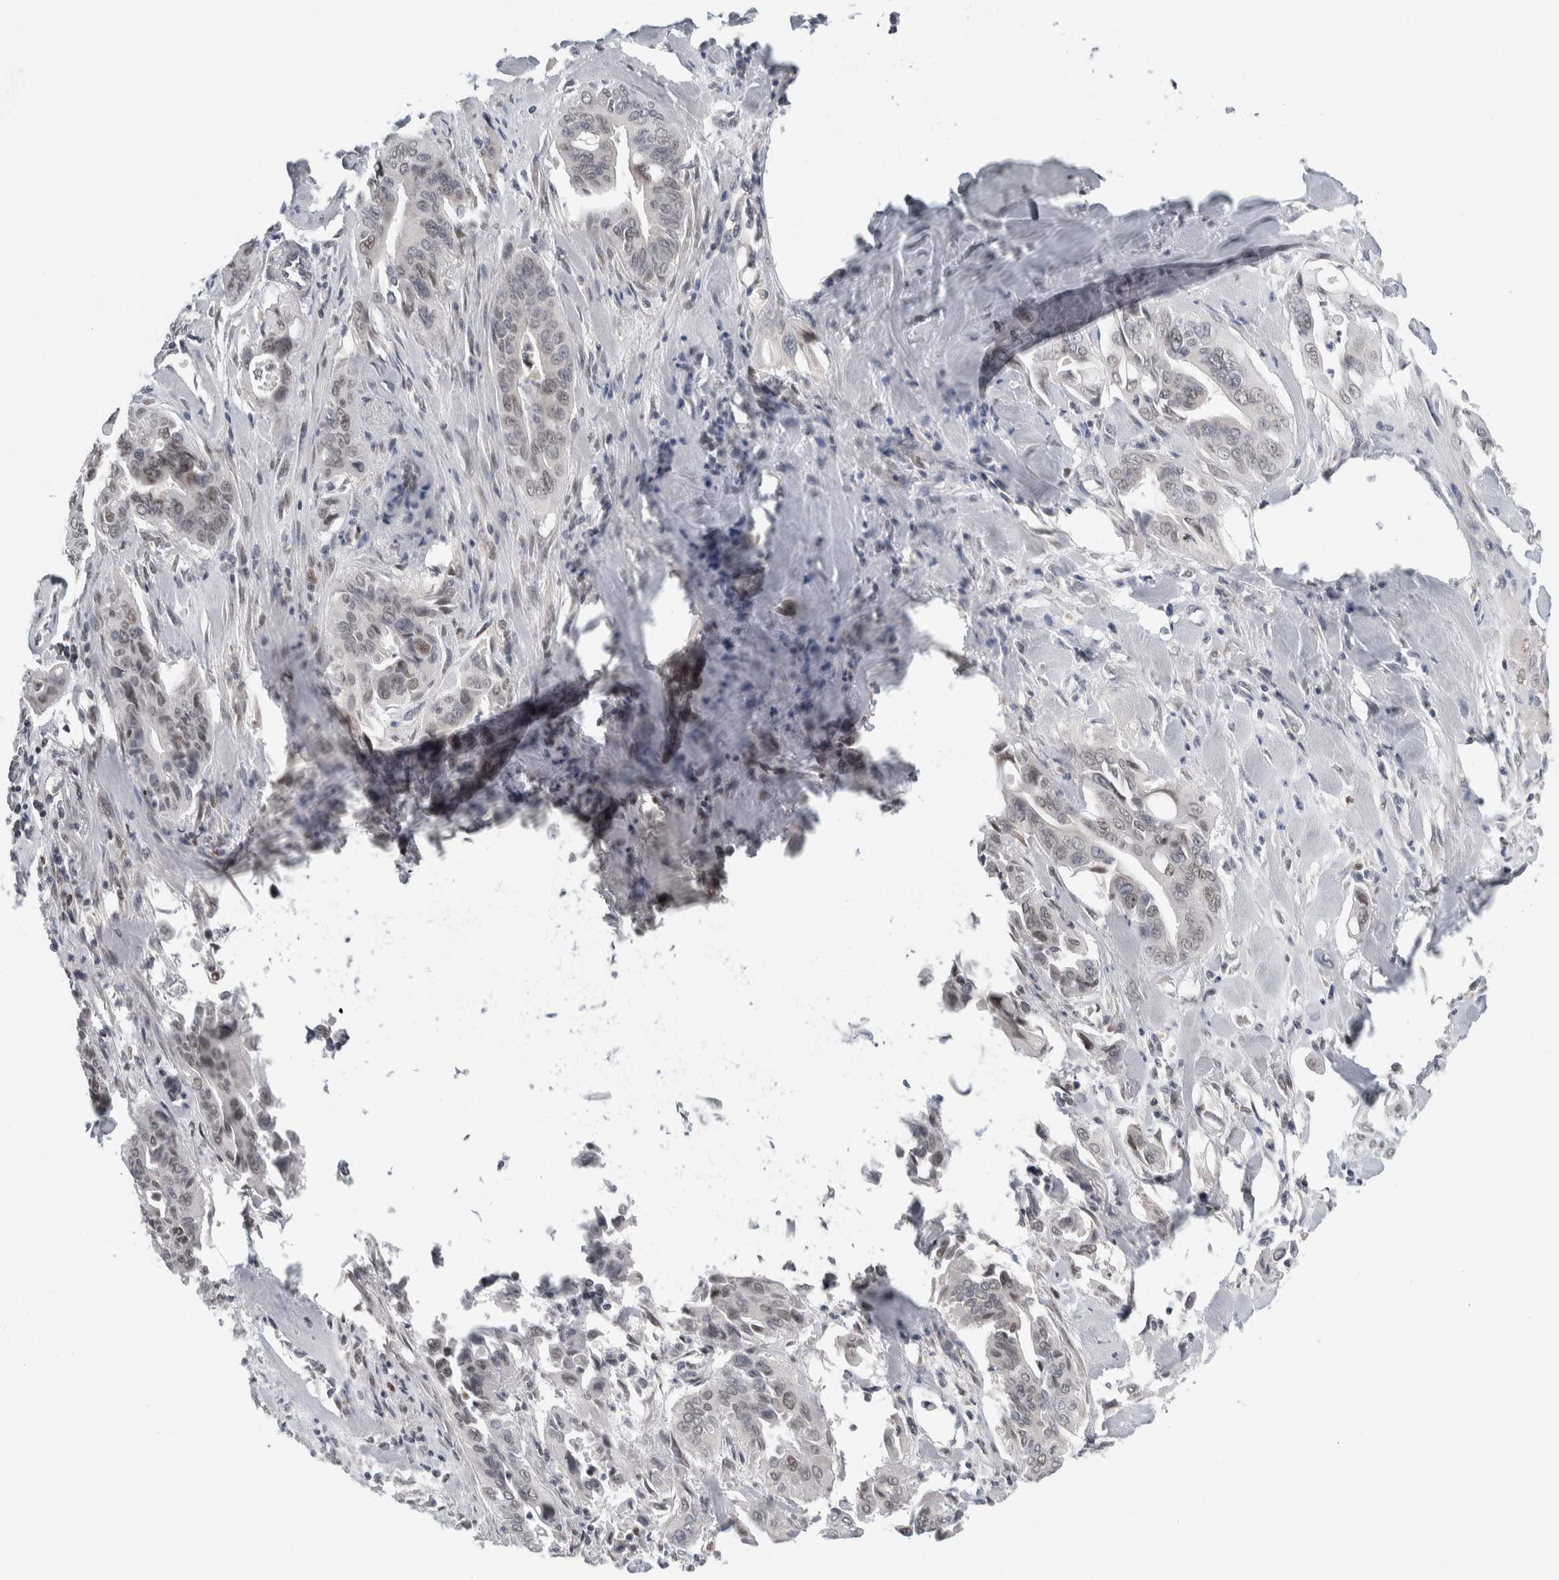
{"staining": {"intensity": "weak", "quantity": "<25%", "location": "nuclear"}, "tissue": "pancreatic cancer", "cell_type": "Tumor cells", "image_type": "cancer", "snomed": [{"axis": "morphology", "description": "Adenocarcinoma, NOS"}, {"axis": "topography", "description": "Pancreas"}], "caption": "Tumor cells are negative for brown protein staining in pancreatic cancer.", "gene": "NEUROD1", "patient": {"sex": "male", "age": 77}}